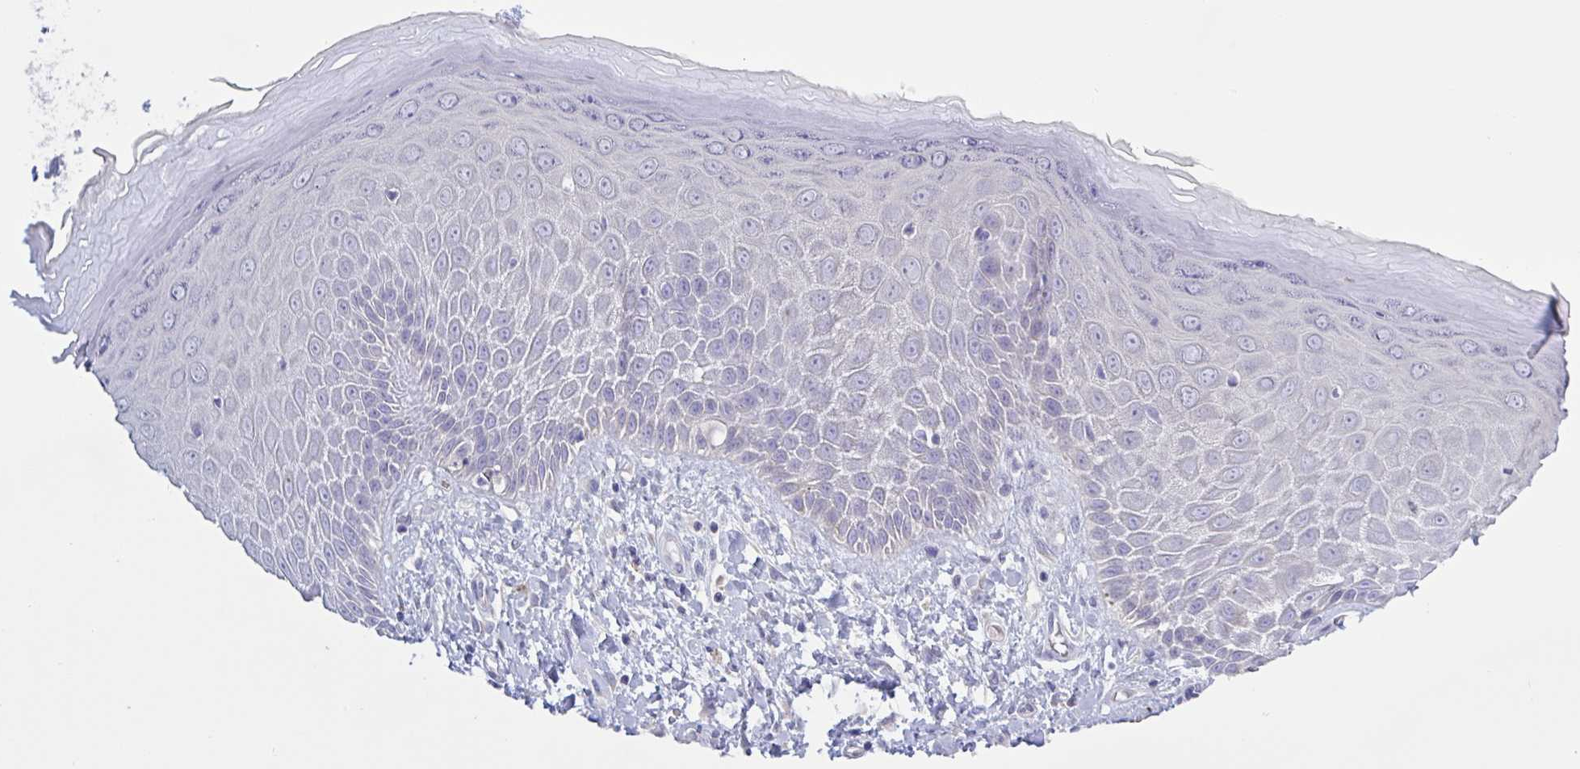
{"staining": {"intensity": "negative", "quantity": "none", "location": "none"}, "tissue": "skin", "cell_type": "Epidermal cells", "image_type": "normal", "snomed": [{"axis": "morphology", "description": "Normal tissue, NOS"}, {"axis": "topography", "description": "Anal"}, {"axis": "topography", "description": "Peripheral nerve tissue"}], "caption": "The image exhibits no staining of epidermal cells in unremarkable skin.", "gene": "CHMP5", "patient": {"sex": "male", "age": 78}}